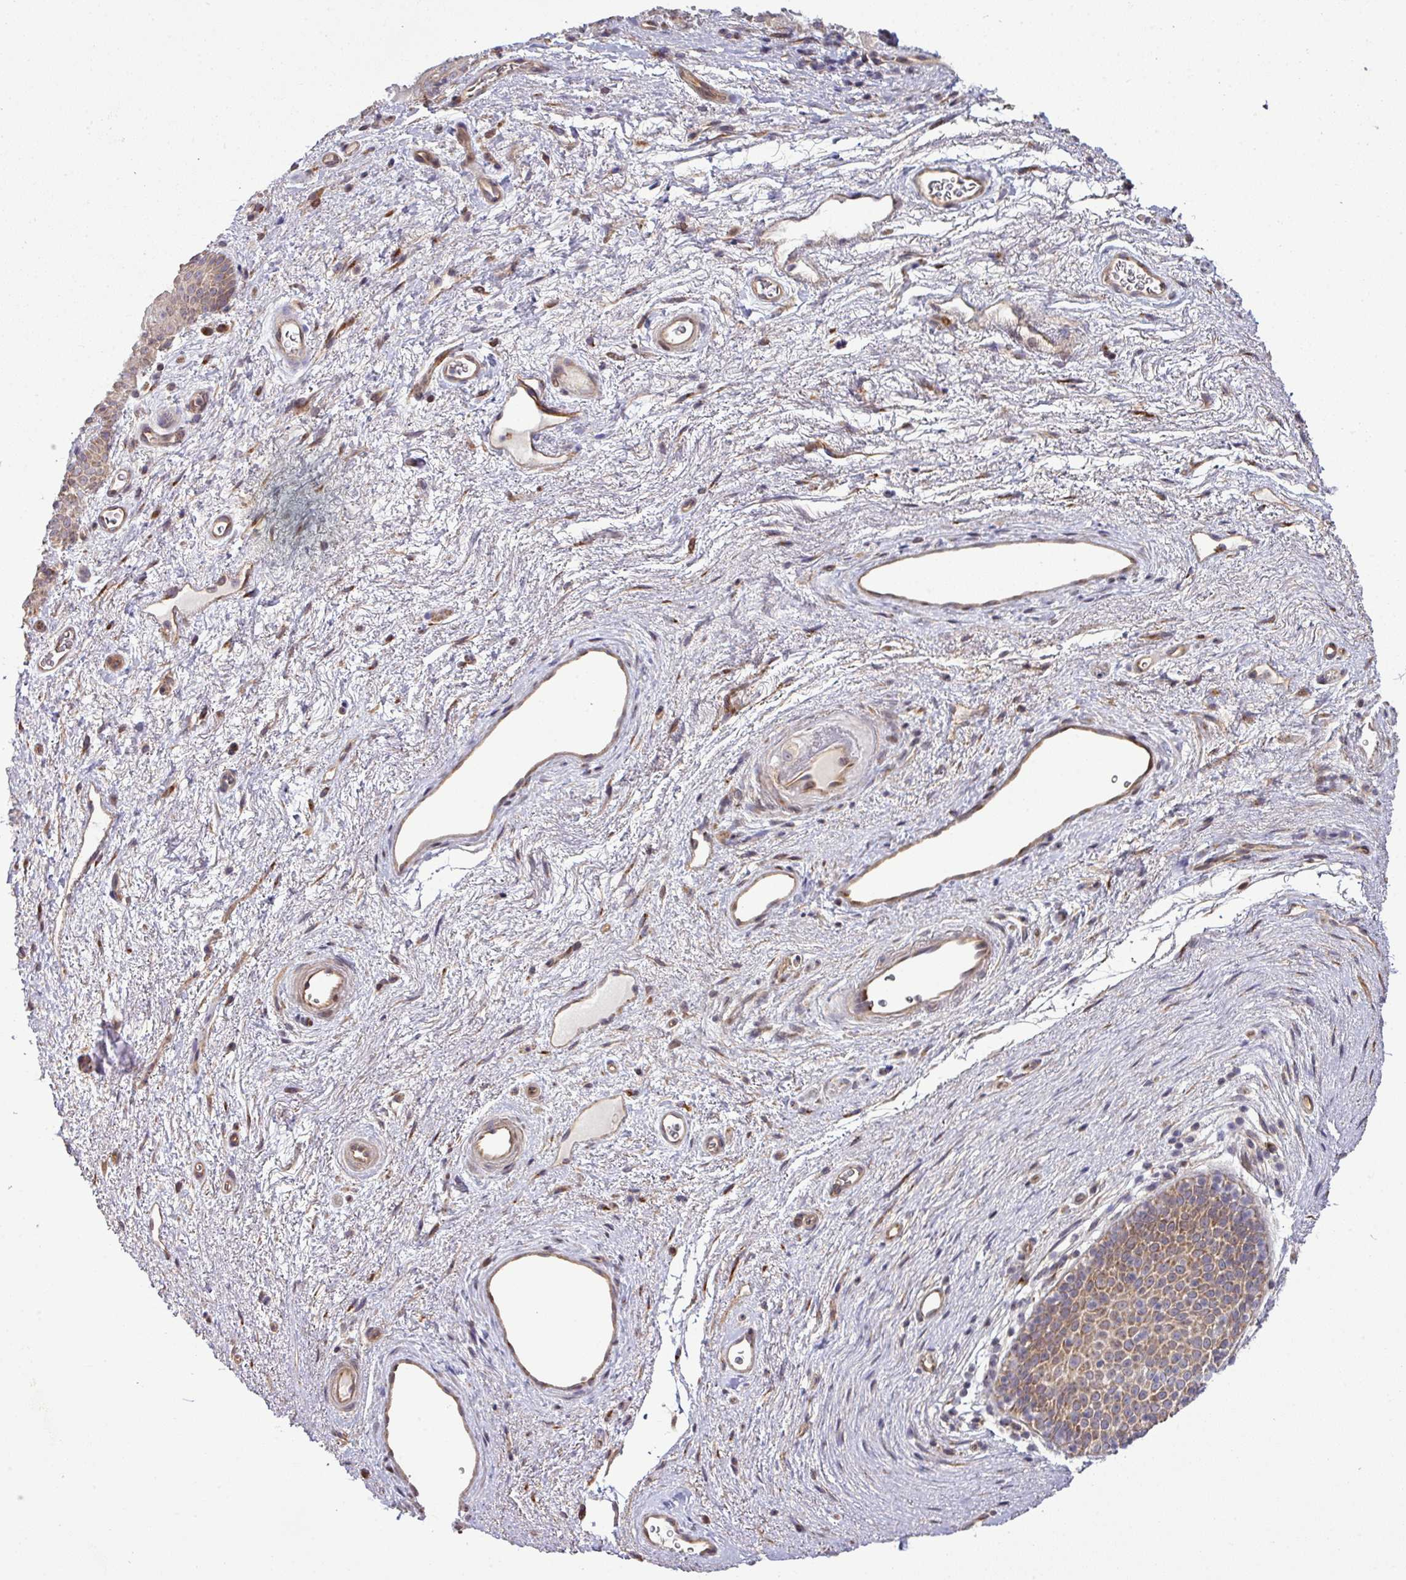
{"staining": {"intensity": "moderate", "quantity": ">75%", "location": "cytoplasmic/membranous"}, "tissue": "vagina", "cell_type": "Squamous epithelial cells", "image_type": "normal", "snomed": [{"axis": "morphology", "description": "Normal tissue, NOS"}, {"axis": "topography", "description": "Vagina"}], "caption": "Immunohistochemical staining of unremarkable vagina shows moderate cytoplasmic/membranous protein staining in about >75% of squamous epithelial cells. Immunohistochemistry stains the protein of interest in brown and the nuclei are stained blue.", "gene": "TIMMDC1", "patient": {"sex": "female", "age": 47}}